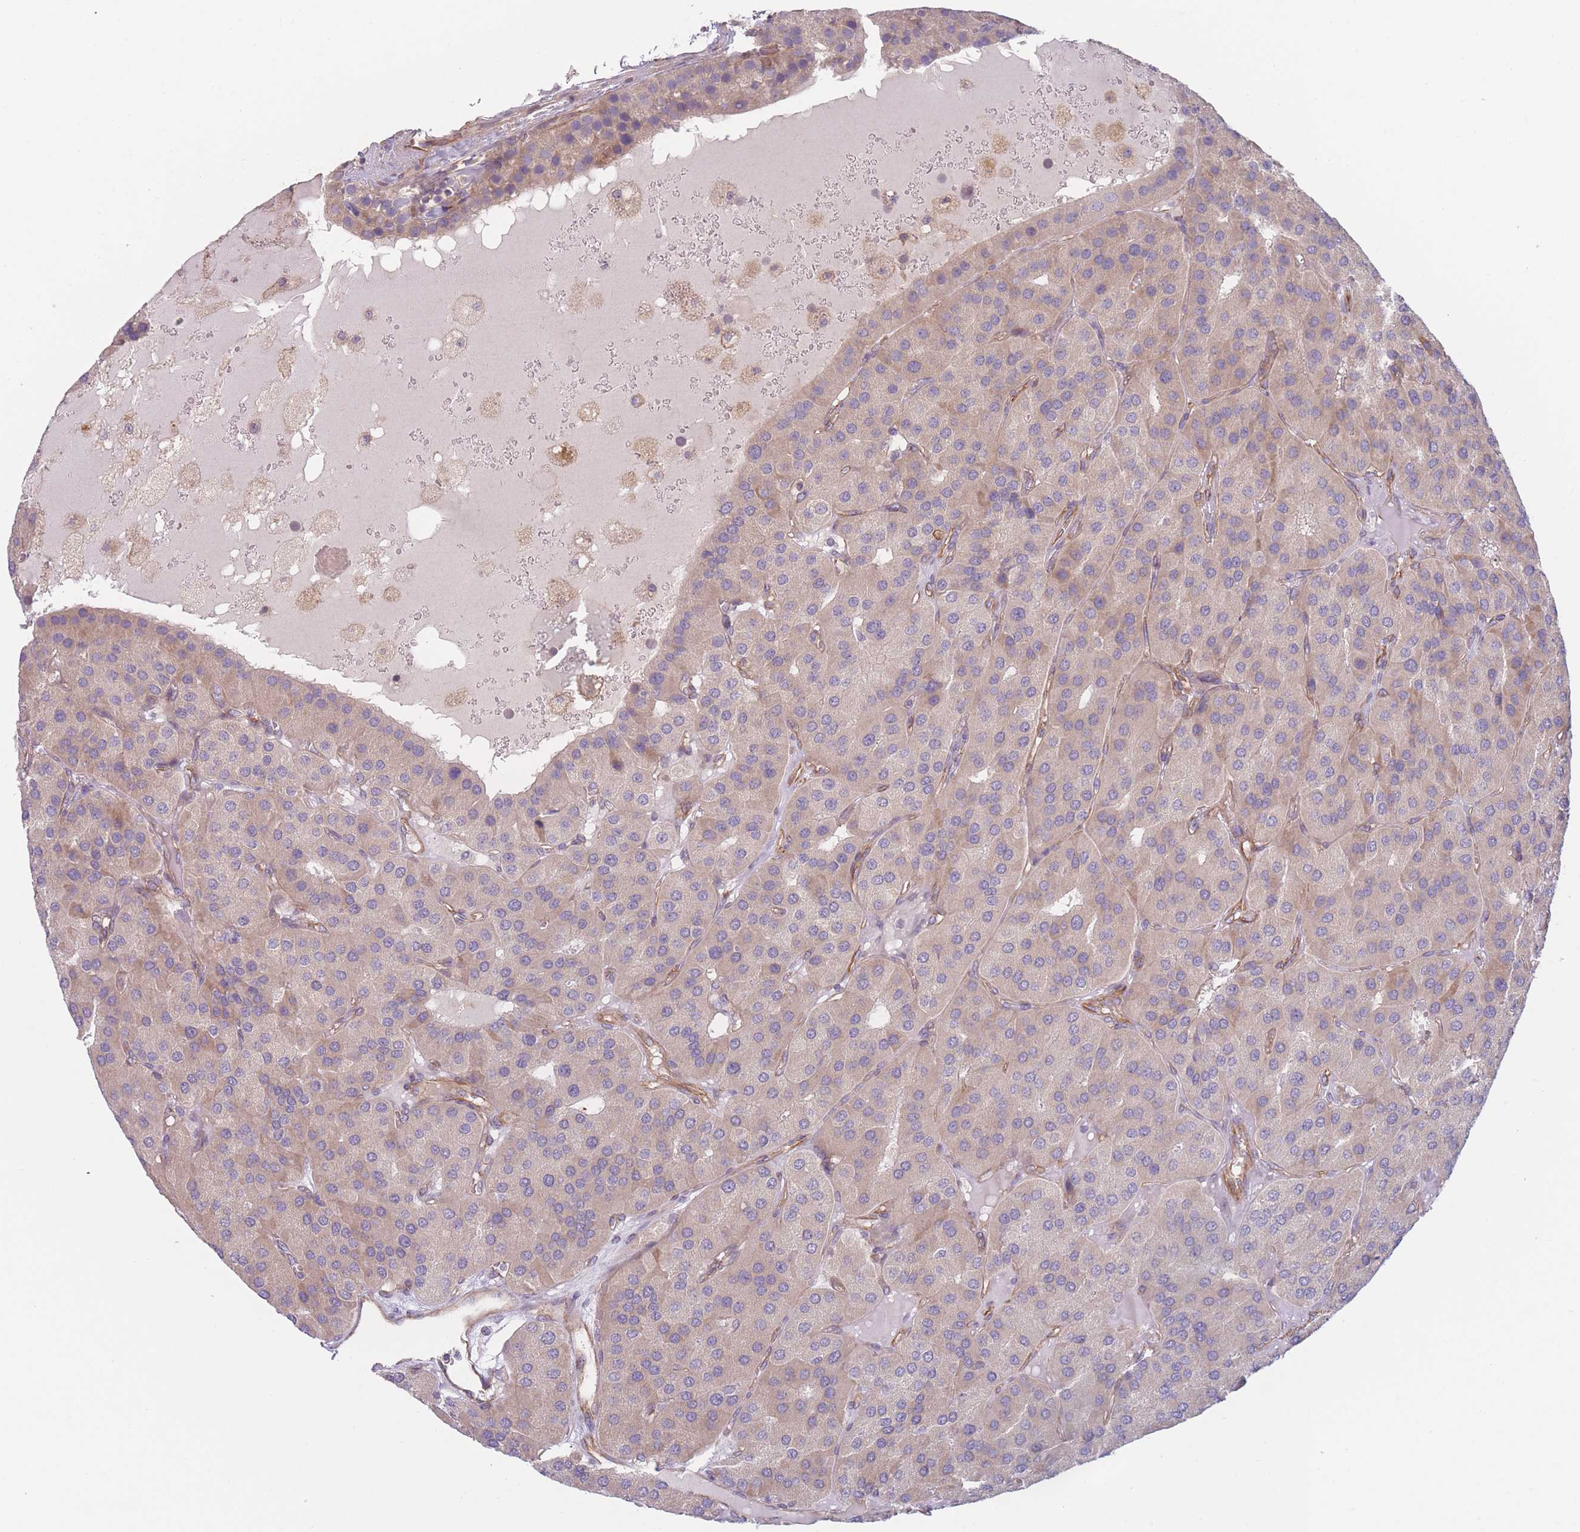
{"staining": {"intensity": "weak", "quantity": "25%-75%", "location": "cytoplasmic/membranous"}, "tissue": "parathyroid gland", "cell_type": "Glandular cells", "image_type": "normal", "snomed": [{"axis": "morphology", "description": "Normal tissue, NOS"}, {"axis": "morphology", "description": "Adenoma, NOS"}, {"axis": "topography", "description": "Parathyroid gland"}], "caption": "Glandular cells reveal low levels of weak cytoplasmic/membranous expression in about 25%-75% of cells in normal parathyroid gland.", "gene": "WDR93", "patient": {"sex": "female", "age": 86}}